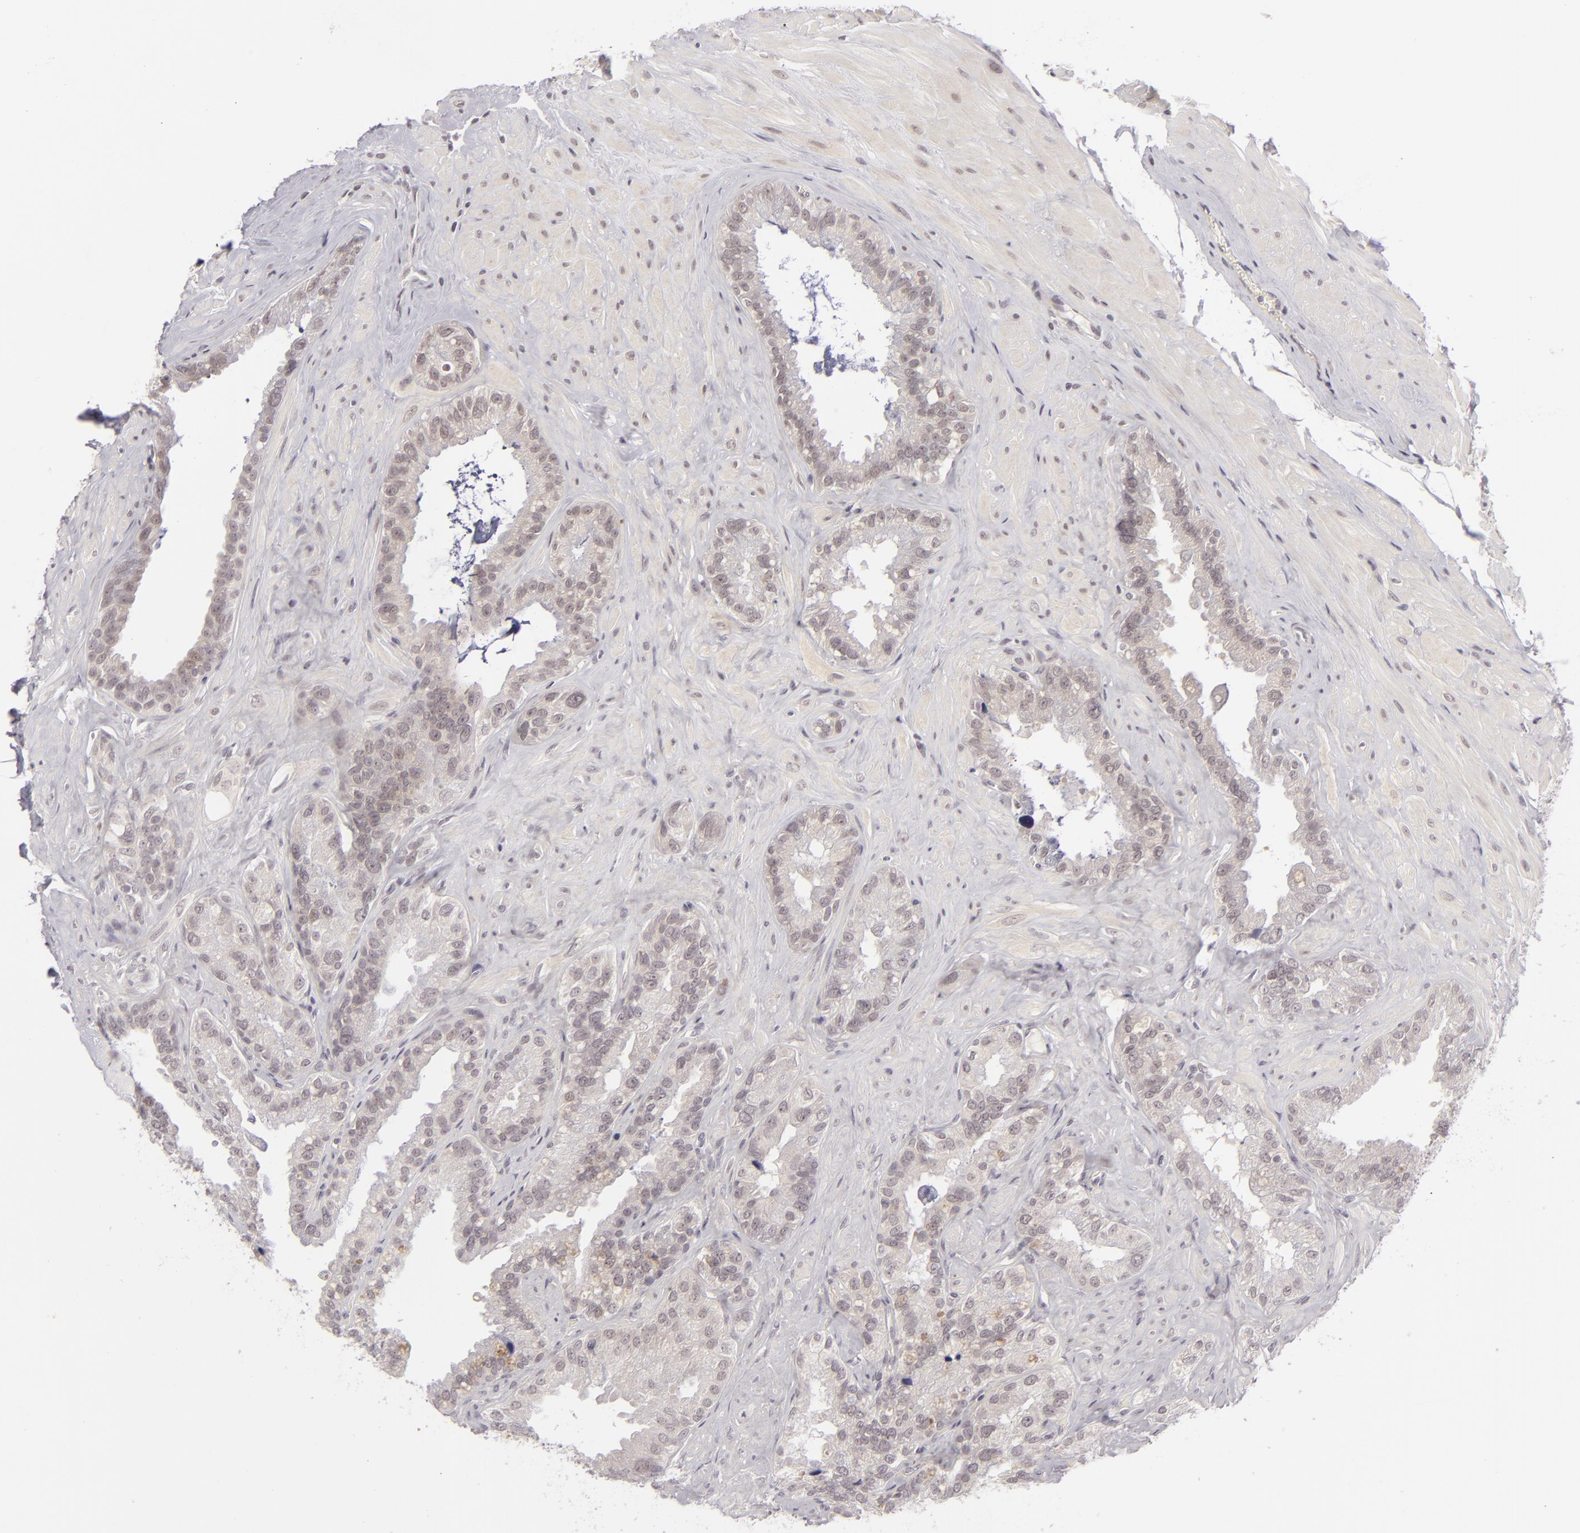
{"staining": {"intensity": "negative", "quantity": "none", "location": "none"}, "tissue": "seminal vesicle", "cell_type": "Glandular cells", "image_type": "normal", "snomed": [{"axis": "morphology", "description": "Normal tissue, NOS"}, {"axis": "topography", "description": "Seminal veicle"}], "caption": "High magnification brightfield microscopy of unremarkable seminal vesicle stained with DAB (brown) and counterstained with hematoxylin (blue): glandular cells show no significant staining.", "gene": "DLG3", "patient": {"sex": "male", "age": 63}}